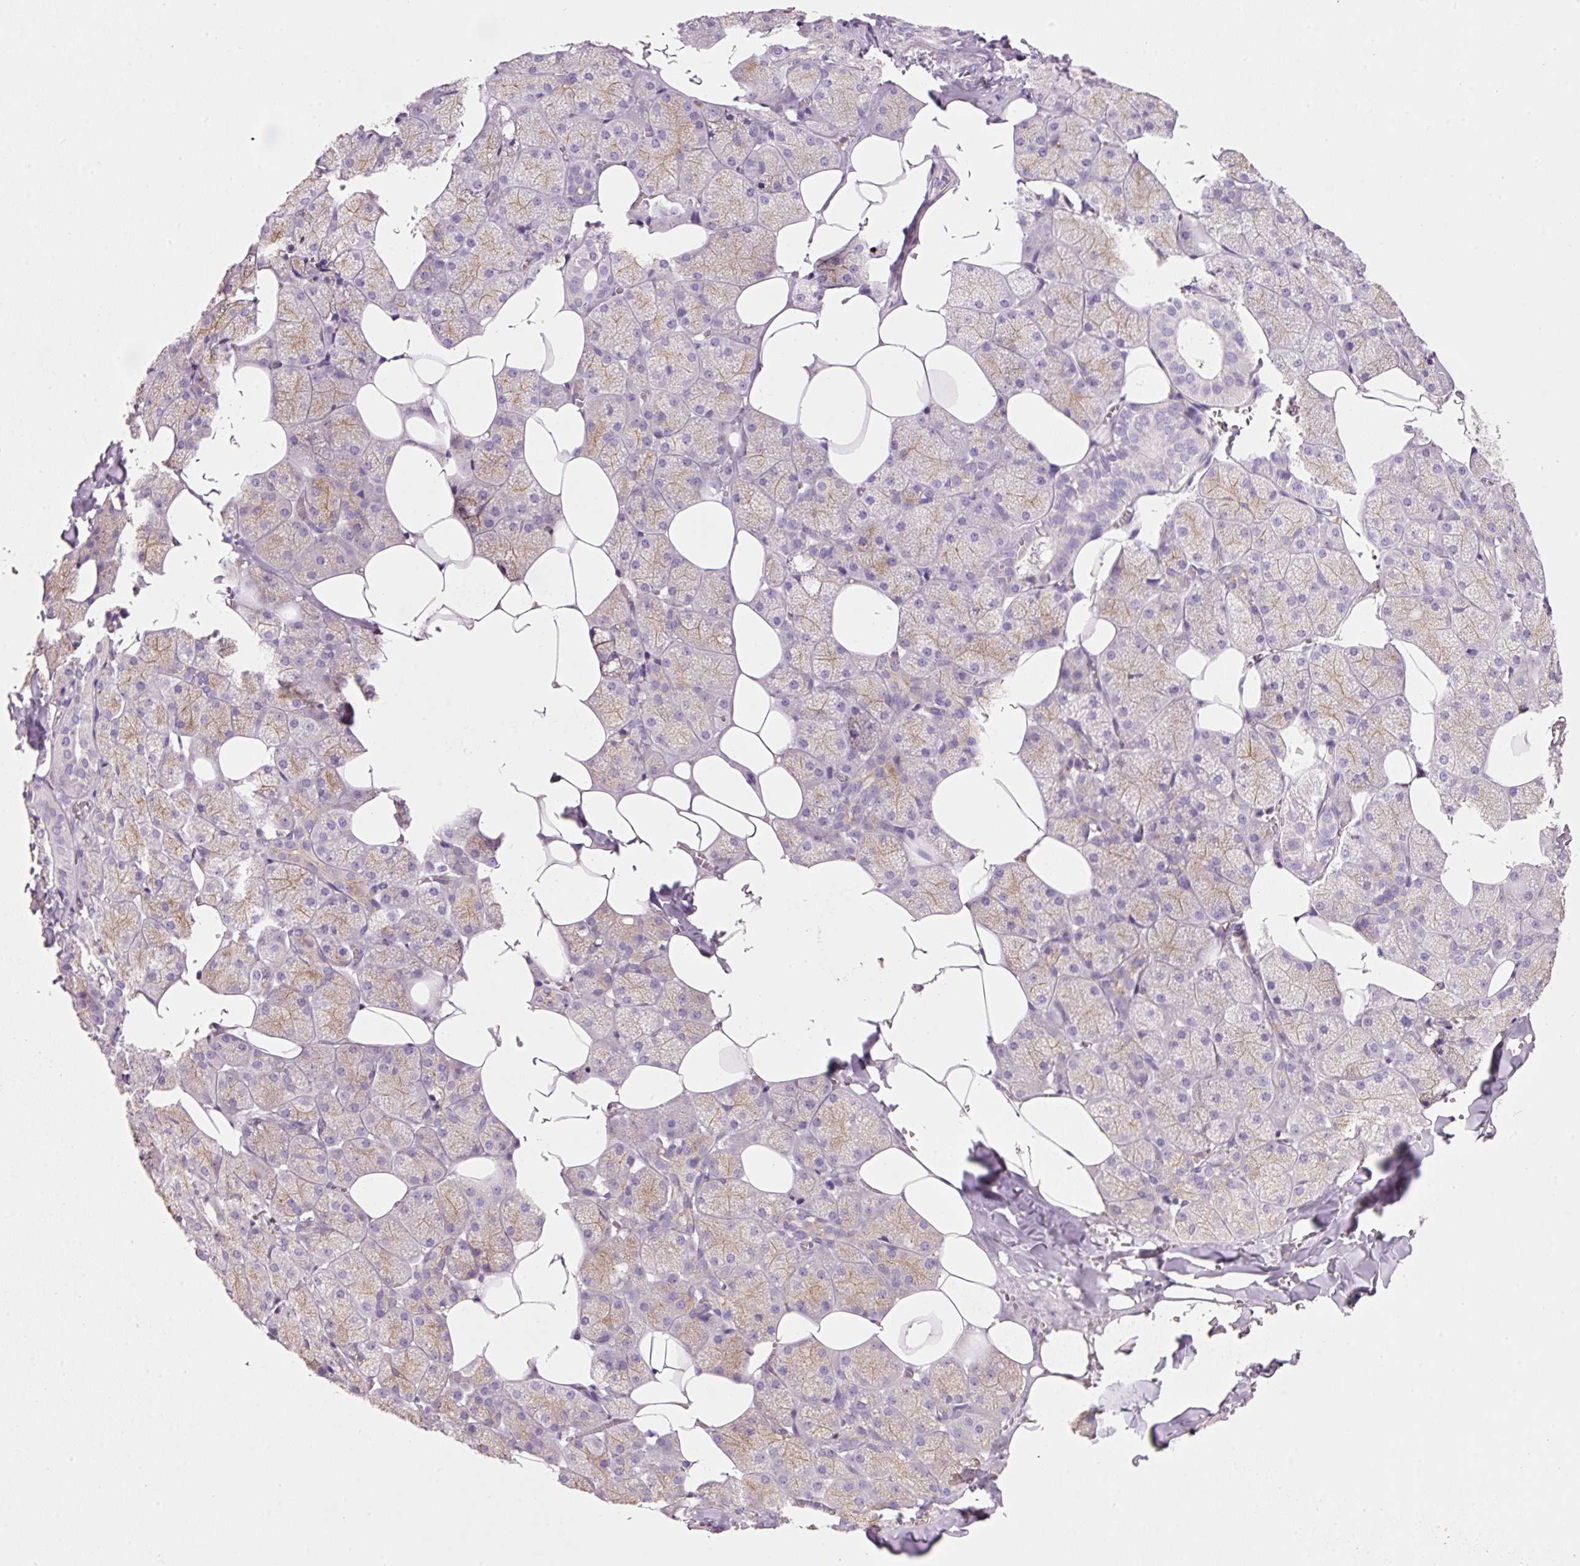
{"staining": {"intensity": "moderate", "quantity": "25%-75%", "location": "cytoplasmic/membranous"}, "tissue": "salivary gland", "cell_type": "Glandular cells", "image_type": "normal", "snomed": [{"axis": "morphology", "description": "Normal tissue, NOS"}, {"axis": "topography", "description": "Salivary gland"}, {"axis": "topography", "description": "Peripheral nerve tissue"}], "caption": "Moderate cytoplasmic/membranous staining is present in about 25%-75% of glandular cells in unremarkable salivary gland. Using DAB (brown) and hematoxylin (blue) stains, captured at high magnification using brightfield microscopy.", "gene": "TMC8", "patient": {"sex": "male", "age": 38}}